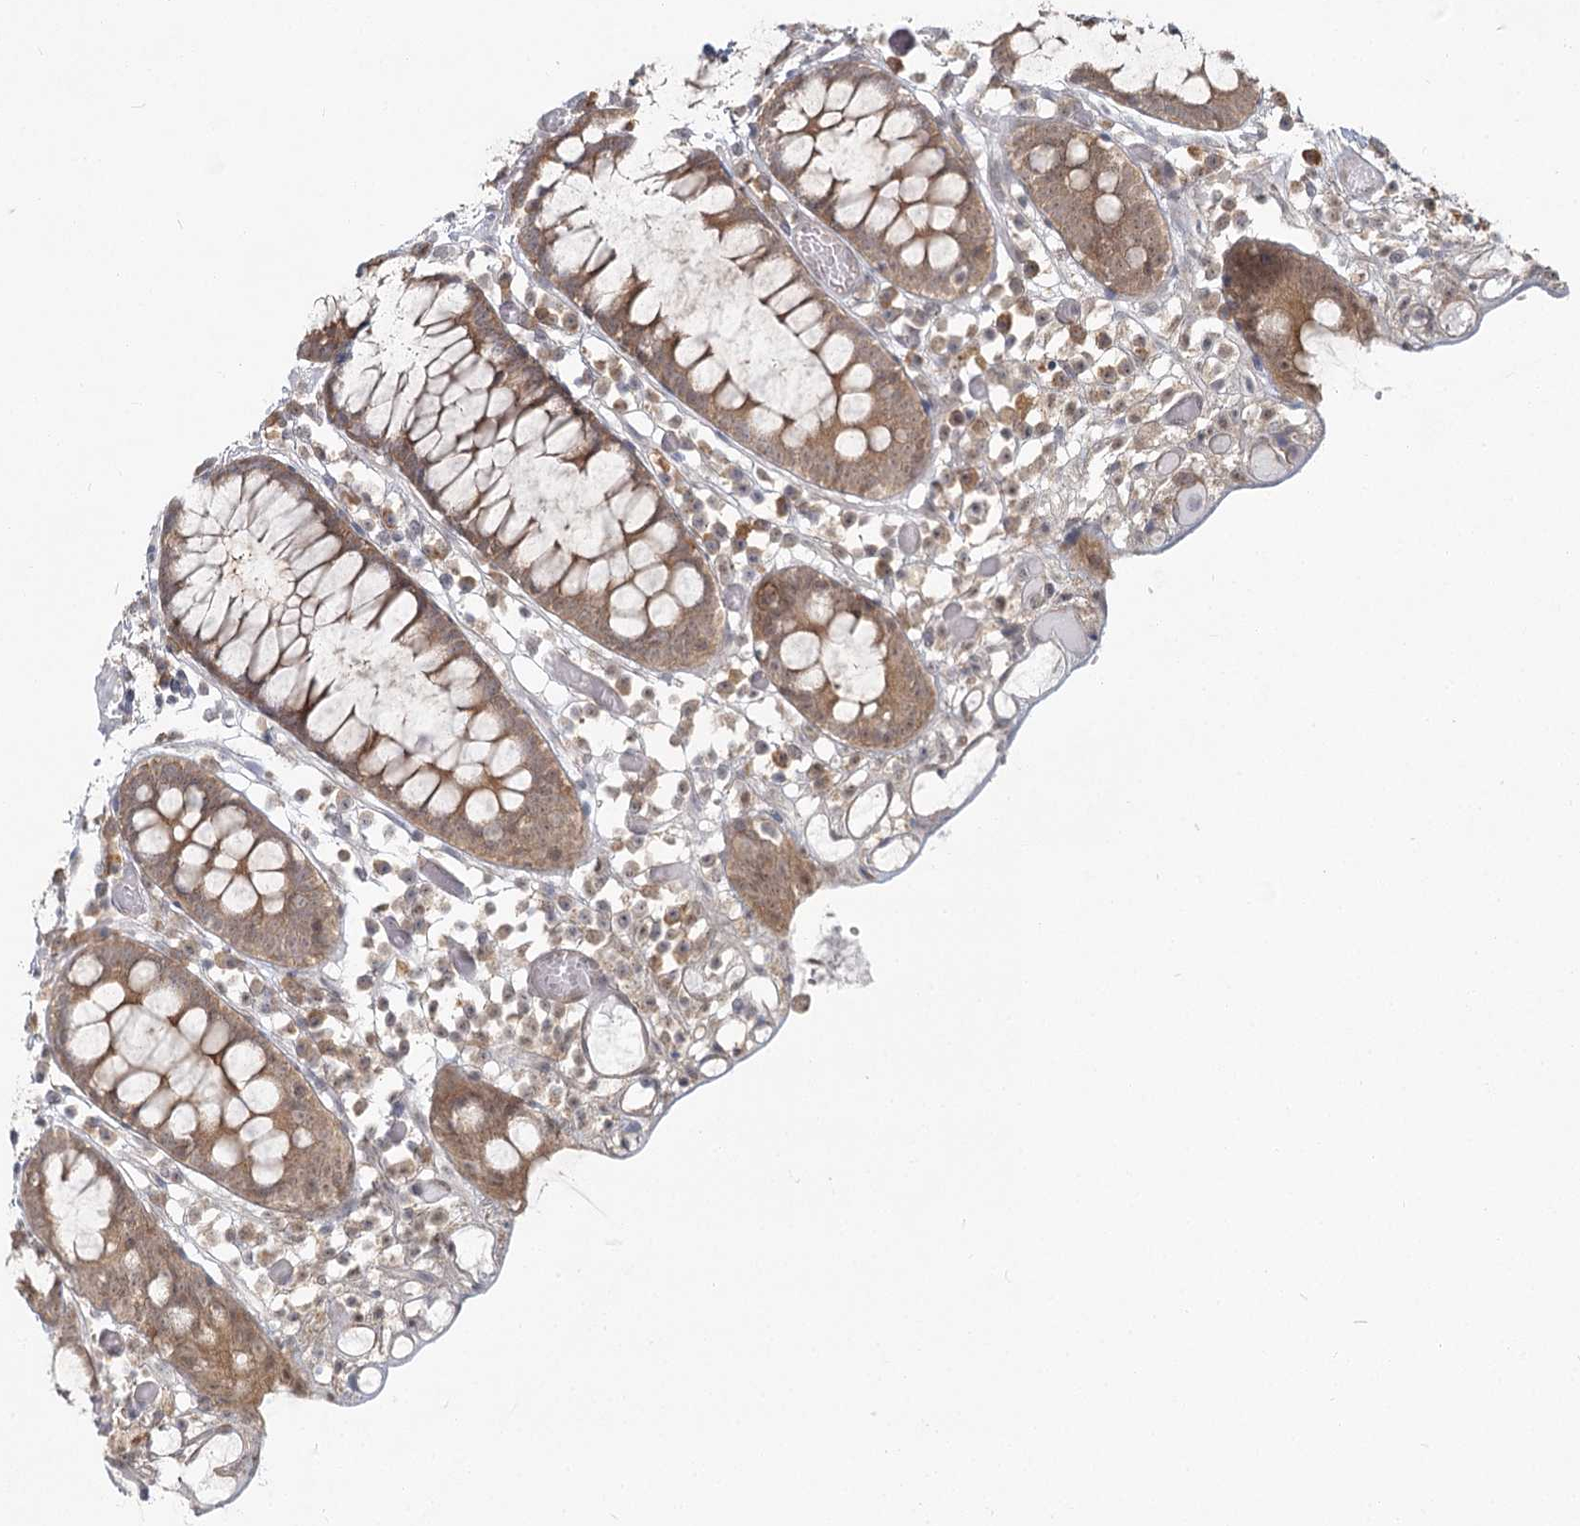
{"staining": {"intensity": "weak", "quantity": "25%-75%", "location": "cytoplasmic/membranous"}, "tissue": "colon", "cell_type": "Endothelial cells", "image_type": "normal", "snomed": [{"axis": "morphology", "description": "Normal tissue, NOS"}, {"axis": "topography", "description": "Colon"}], "caption": "Protein expression analysis of unremarkable colon demonstrates weak cytoplasmic/membranous positivity in about 25%-75% of endothelial cells.", "gene": "THNSL1", "patient": {"sex": "male", "age": 14}}